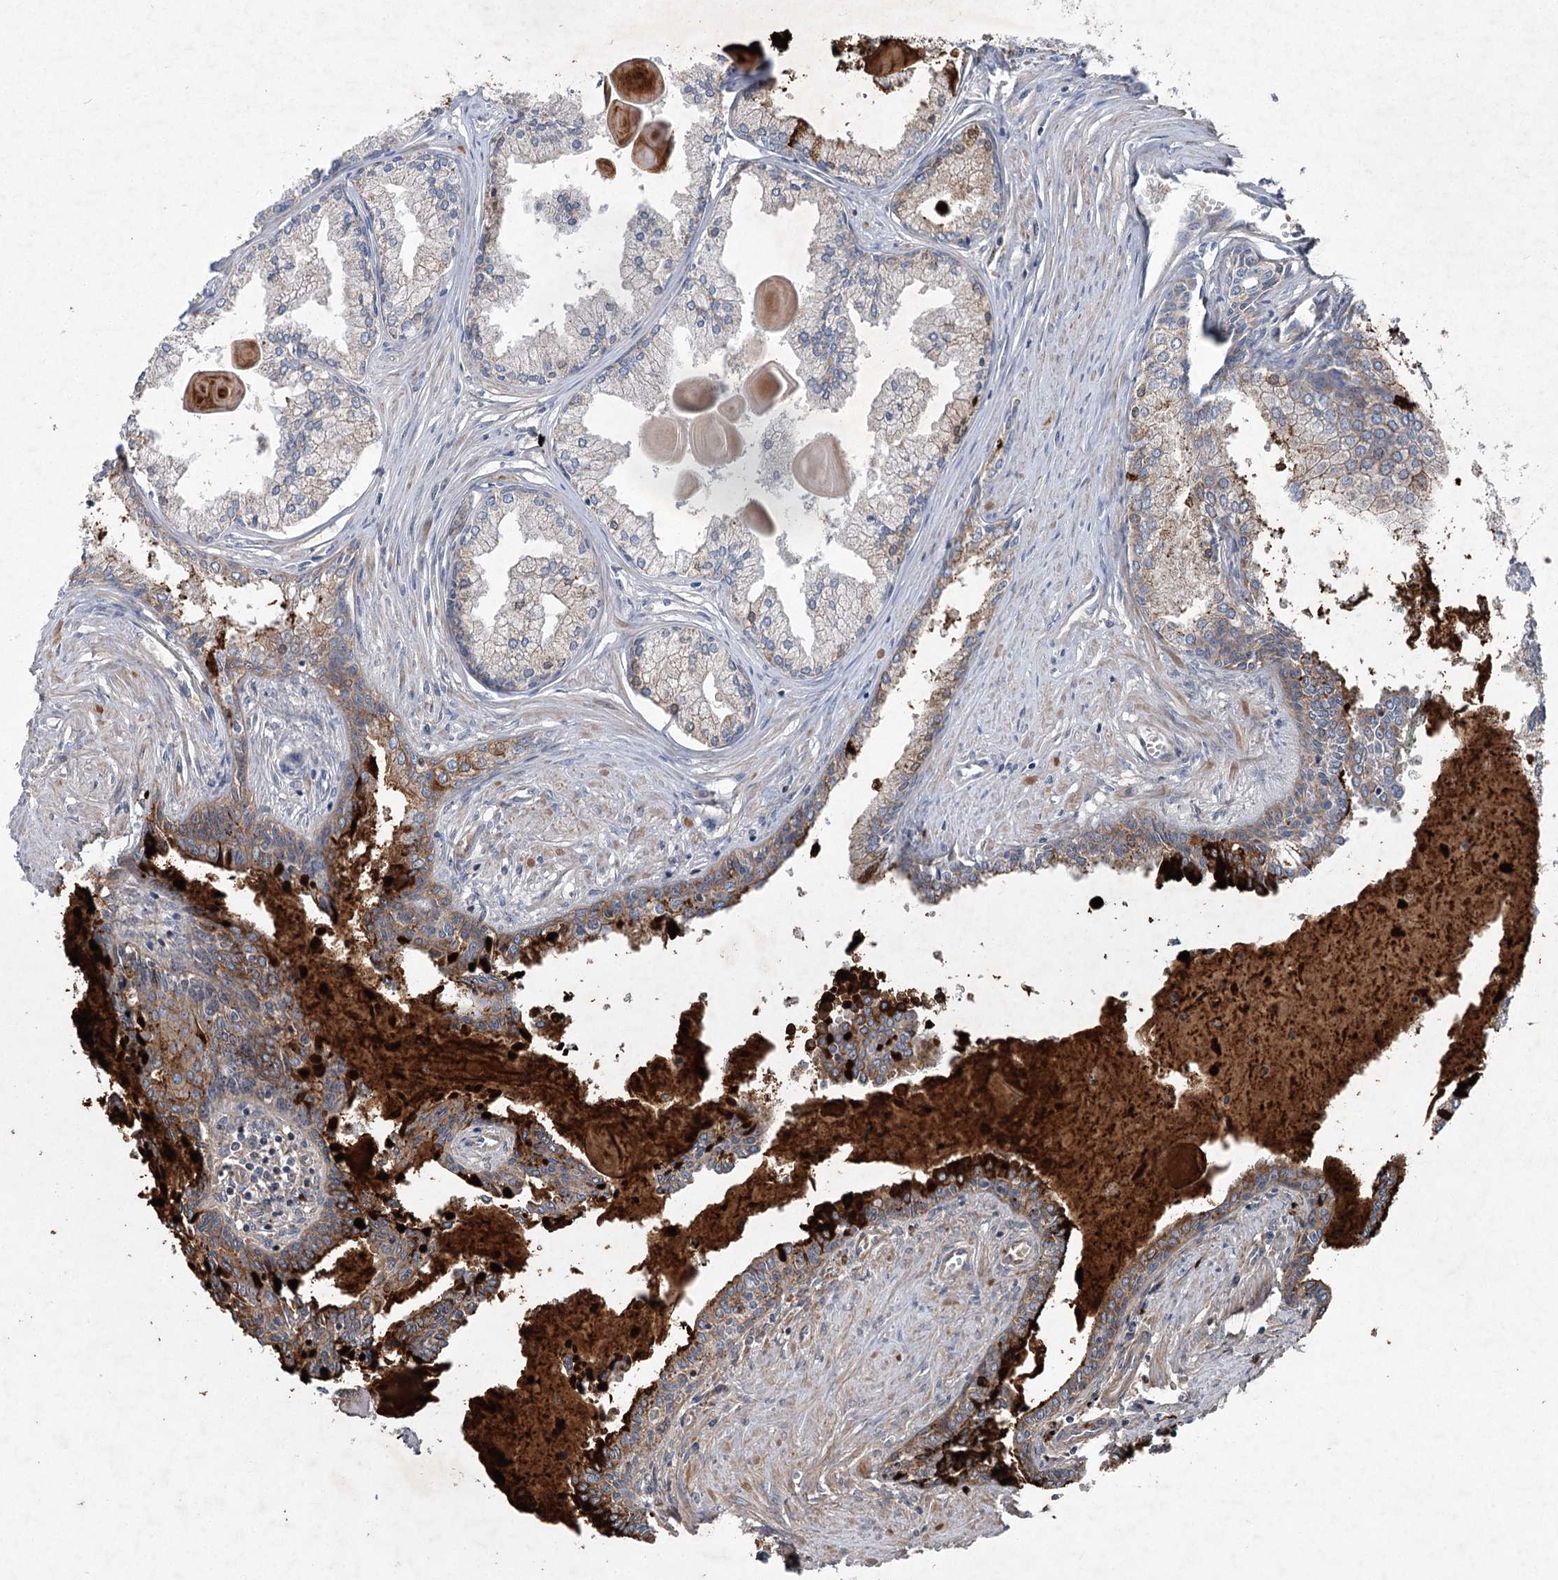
{"staining": {"intensity": "moderate", "quantity": "<25%", "location": "cytoplasmic/membranous"}, "tissue": "prostate cancer", "cell_type": "Tumor cells", "image_type": "cancer", "snomed": [{"axis": "morphology", "description": "Adenocarcinoma, High grade"}, {"axis": "topography", "description": "Prostate"}], "caption": "The immunohistochemical stain shows moderate cytoplasmic/membranous staining in tumor cells of prostate cancer tissue.", "gene": "PLA2G12A", "patient": {"sex": "male", "age": 68}}